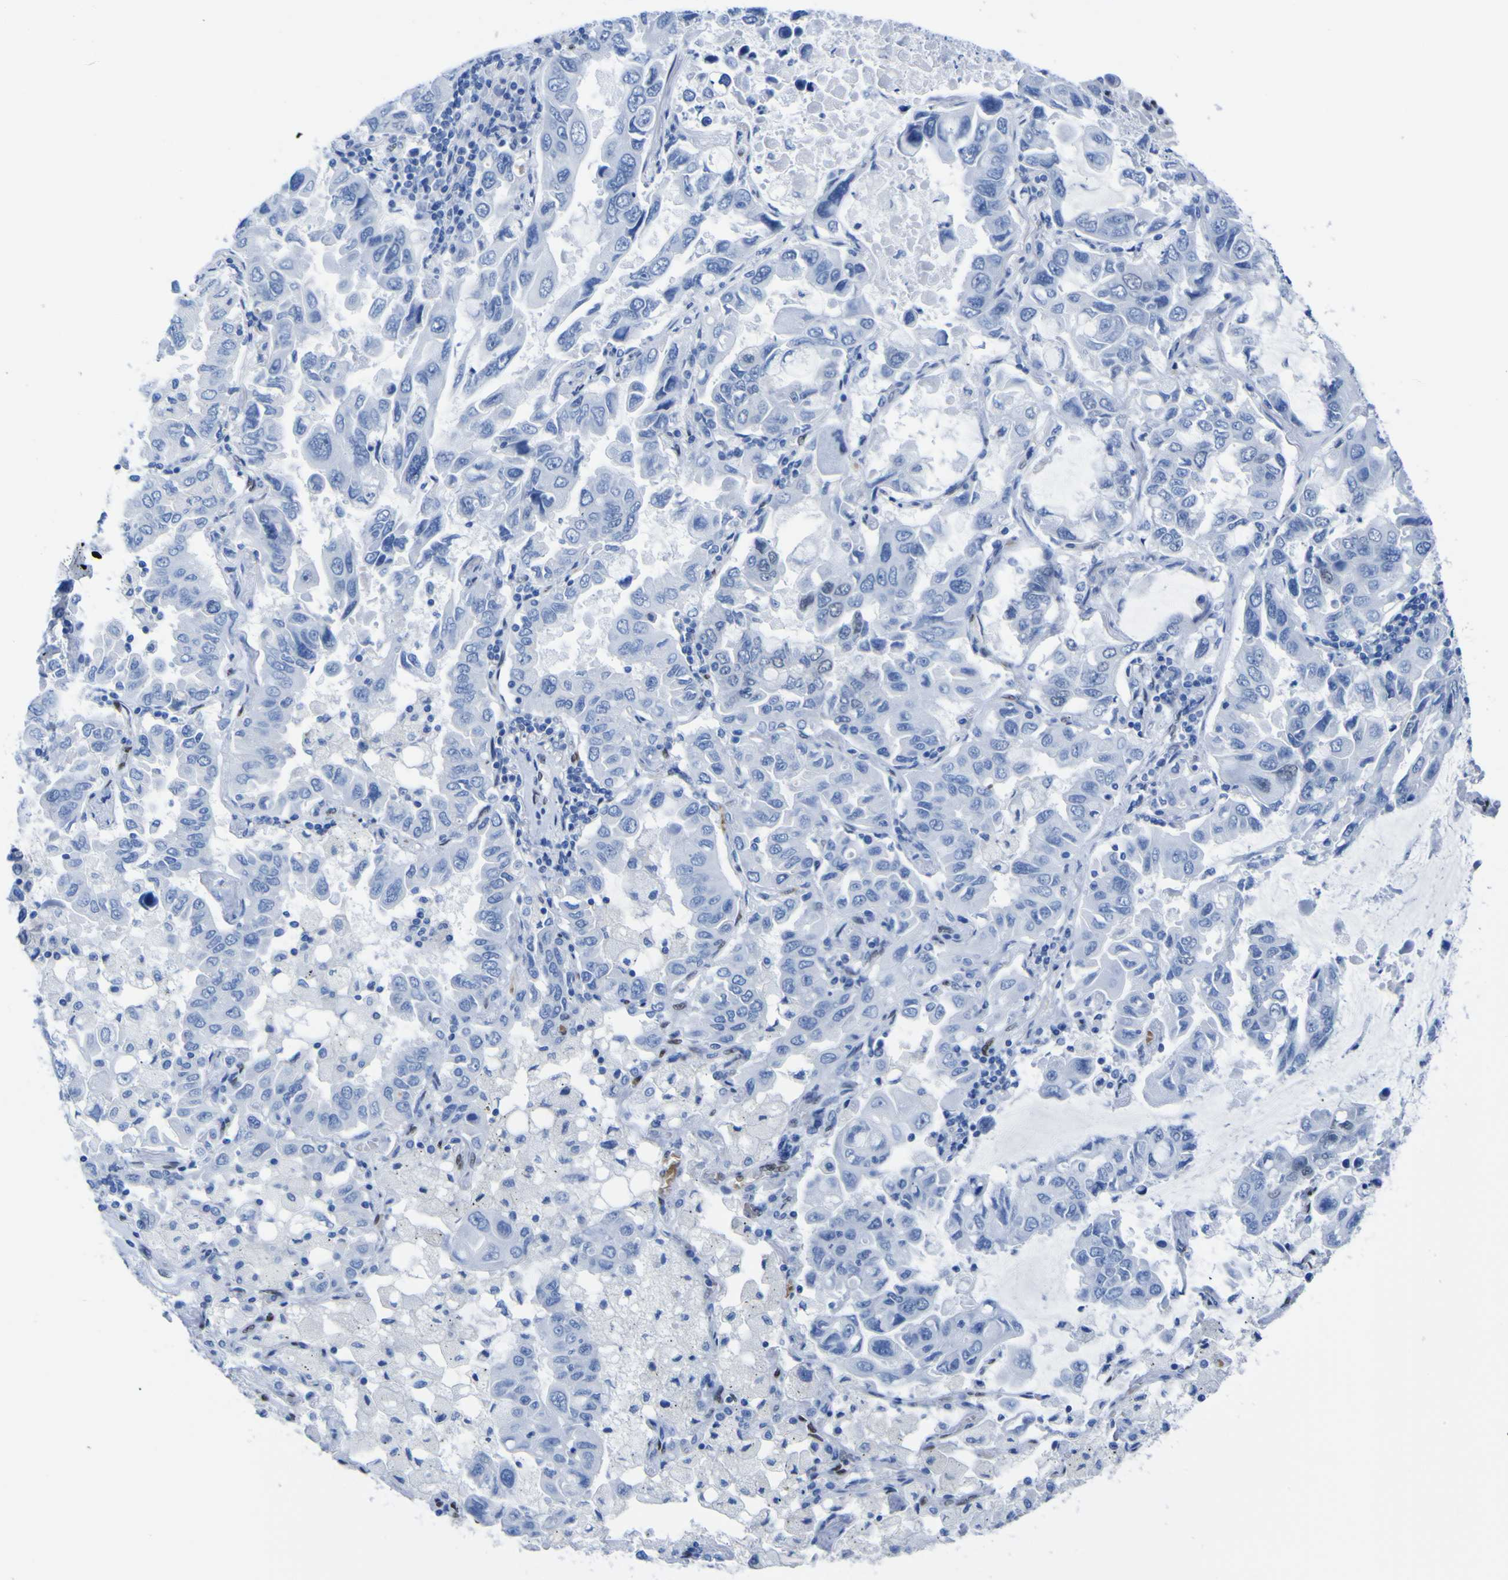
{"staining": {"intensity": "negative", "quantity": "none", "location": "none"}, "tissue": "lung cancer", "cell_type": "Tumor cells", "image_type": "cancer", "snomed": [{"axis": "morphology", "description": "Adenocarcinoma, NOS"}, {"axis": "topography", "description": "Lung"}], "caption": "Tumor cells are negative for protein expression in human lung cancer.", "gene": "DACH1", "patient": {"sex": "male", "age": 64}}